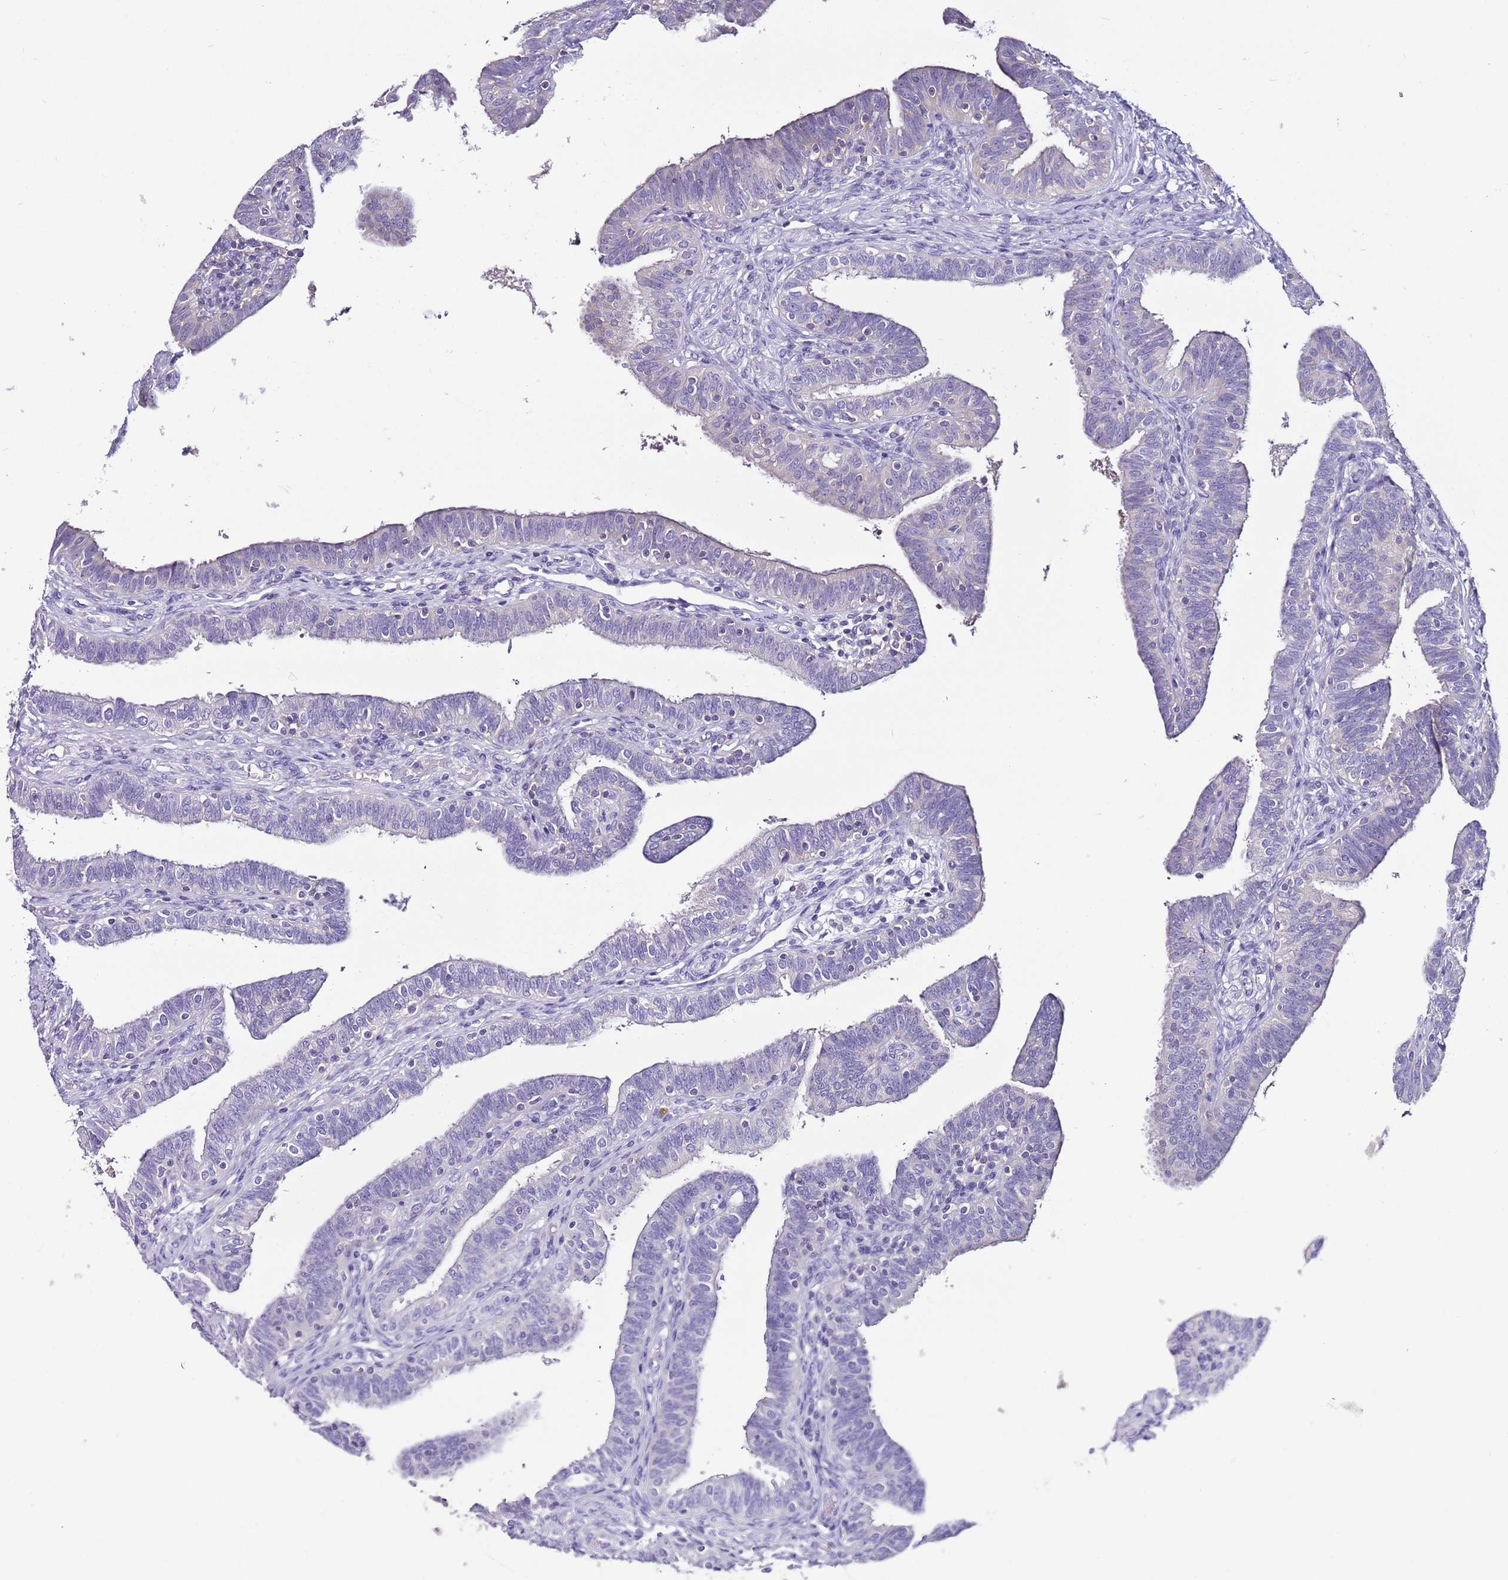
{"staining": {"intensity": "negative", "quantity": "none", "location": "none"}, "tissue": "fallopian tube", "cell_type": "Glandular cells", "image_type": "normal", "snomed": [{"axis": "morphology", "description": "Normal tissue, NOS"}, {"axis": "topography", "description": "Fallopian tube"}], "caption": "Immunohistochemistry micrograph of benign fallopian tube: human fallopian tube stained with DAB exhibits no significant protein positivity in glandular cells. (DAB (3,3'-diaminobenzidine) immunohistochemistry with hematoxylin counter stain).", "gene": "IGIP", "patient": {"sex": "female", "age": 39}}